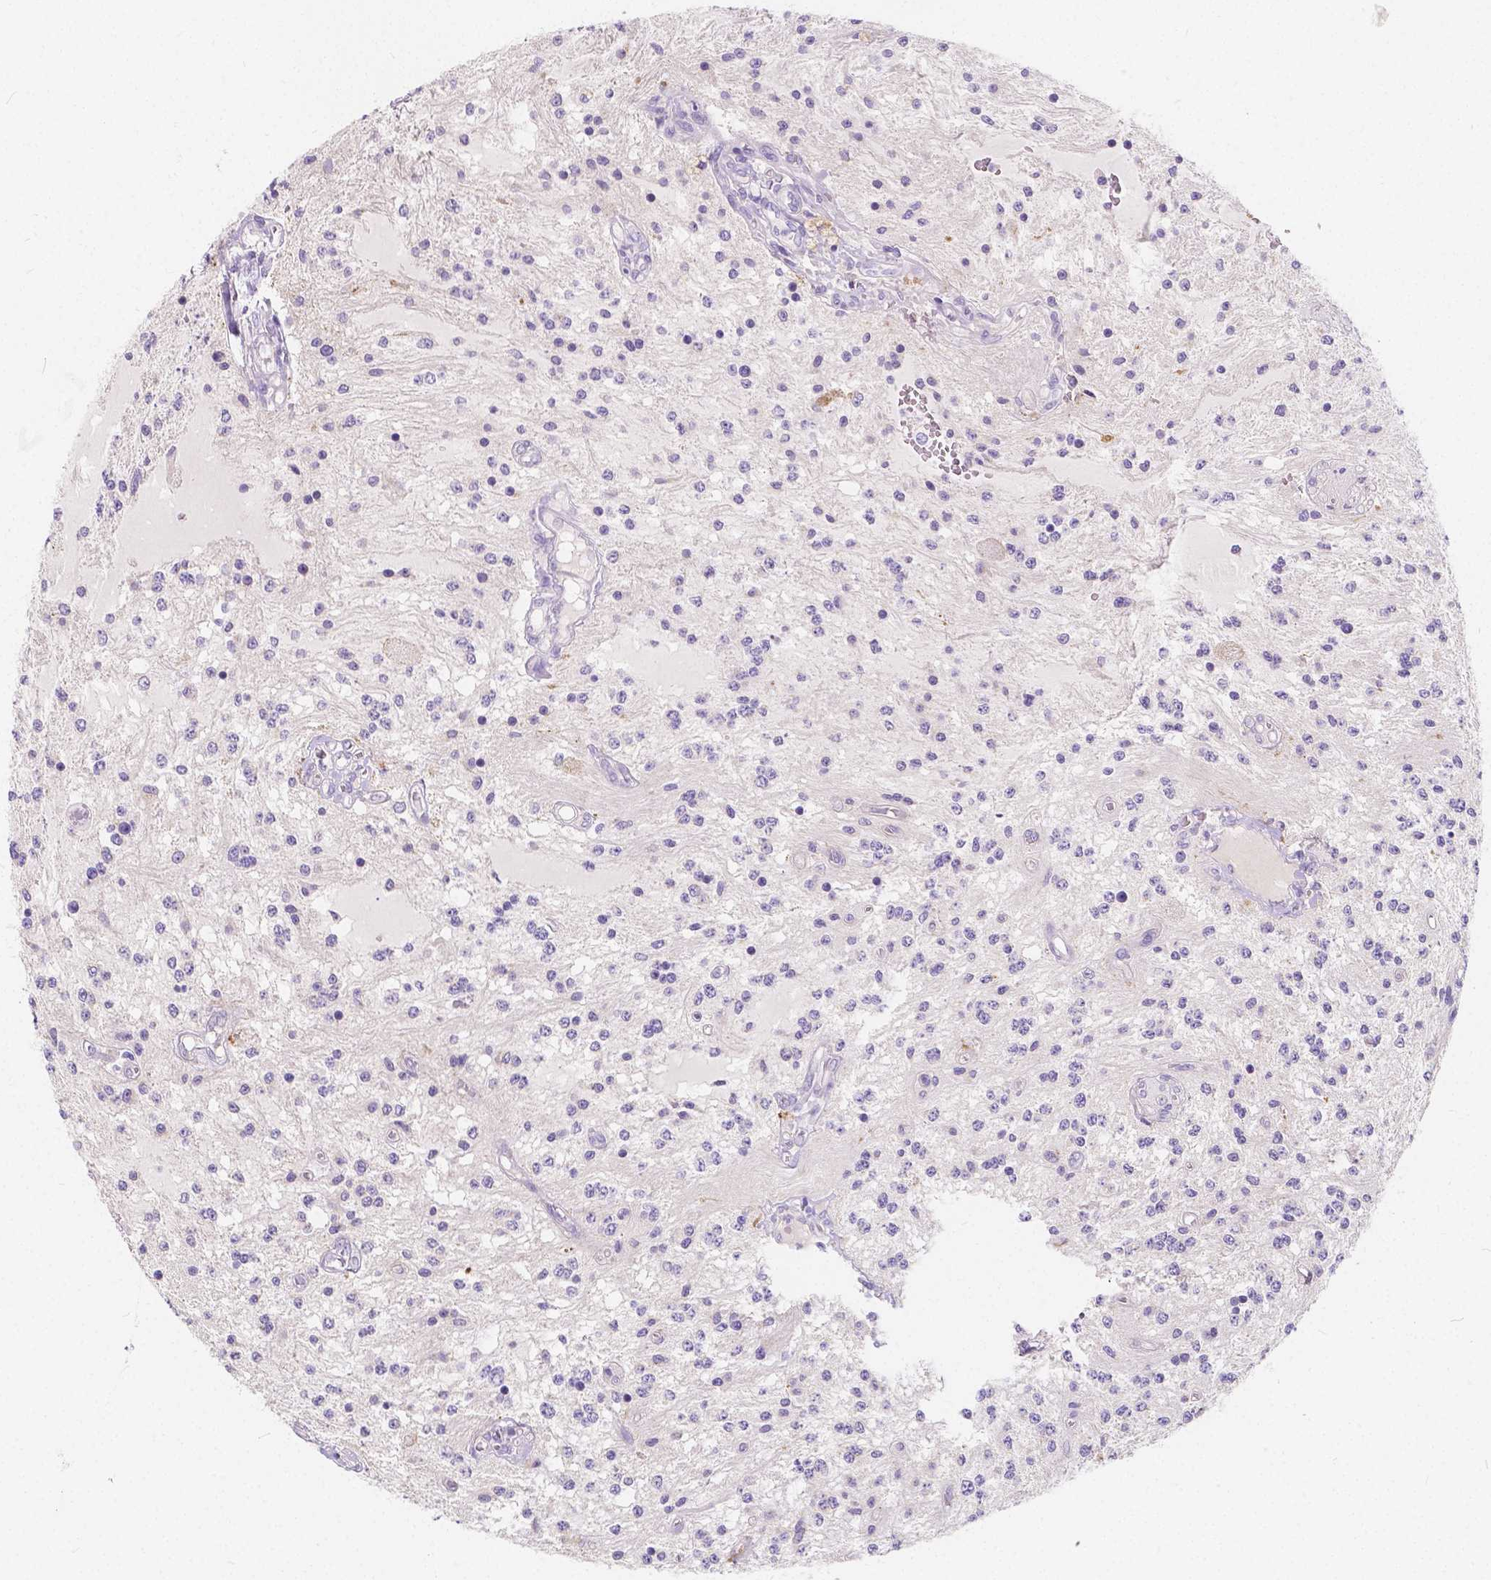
{"staining": {"intensity": "negative", "quantity": "none", "location": "none"}, "tissue": "glioma", "cell_type": "Tumor cells", "image_type": "cancer", "snomed": [{"axis": "morphology", "description": "Glioma, malignant, Low grade"}, {"axis": "topography", "description": "Cerebellum"}], "caption": "This is a micrograph of immunohistochemistry staining of glioma, which shows no positivity in tumor cells.", "gene": "RNF186", "patient": {"sex": "female", "age": 14}}